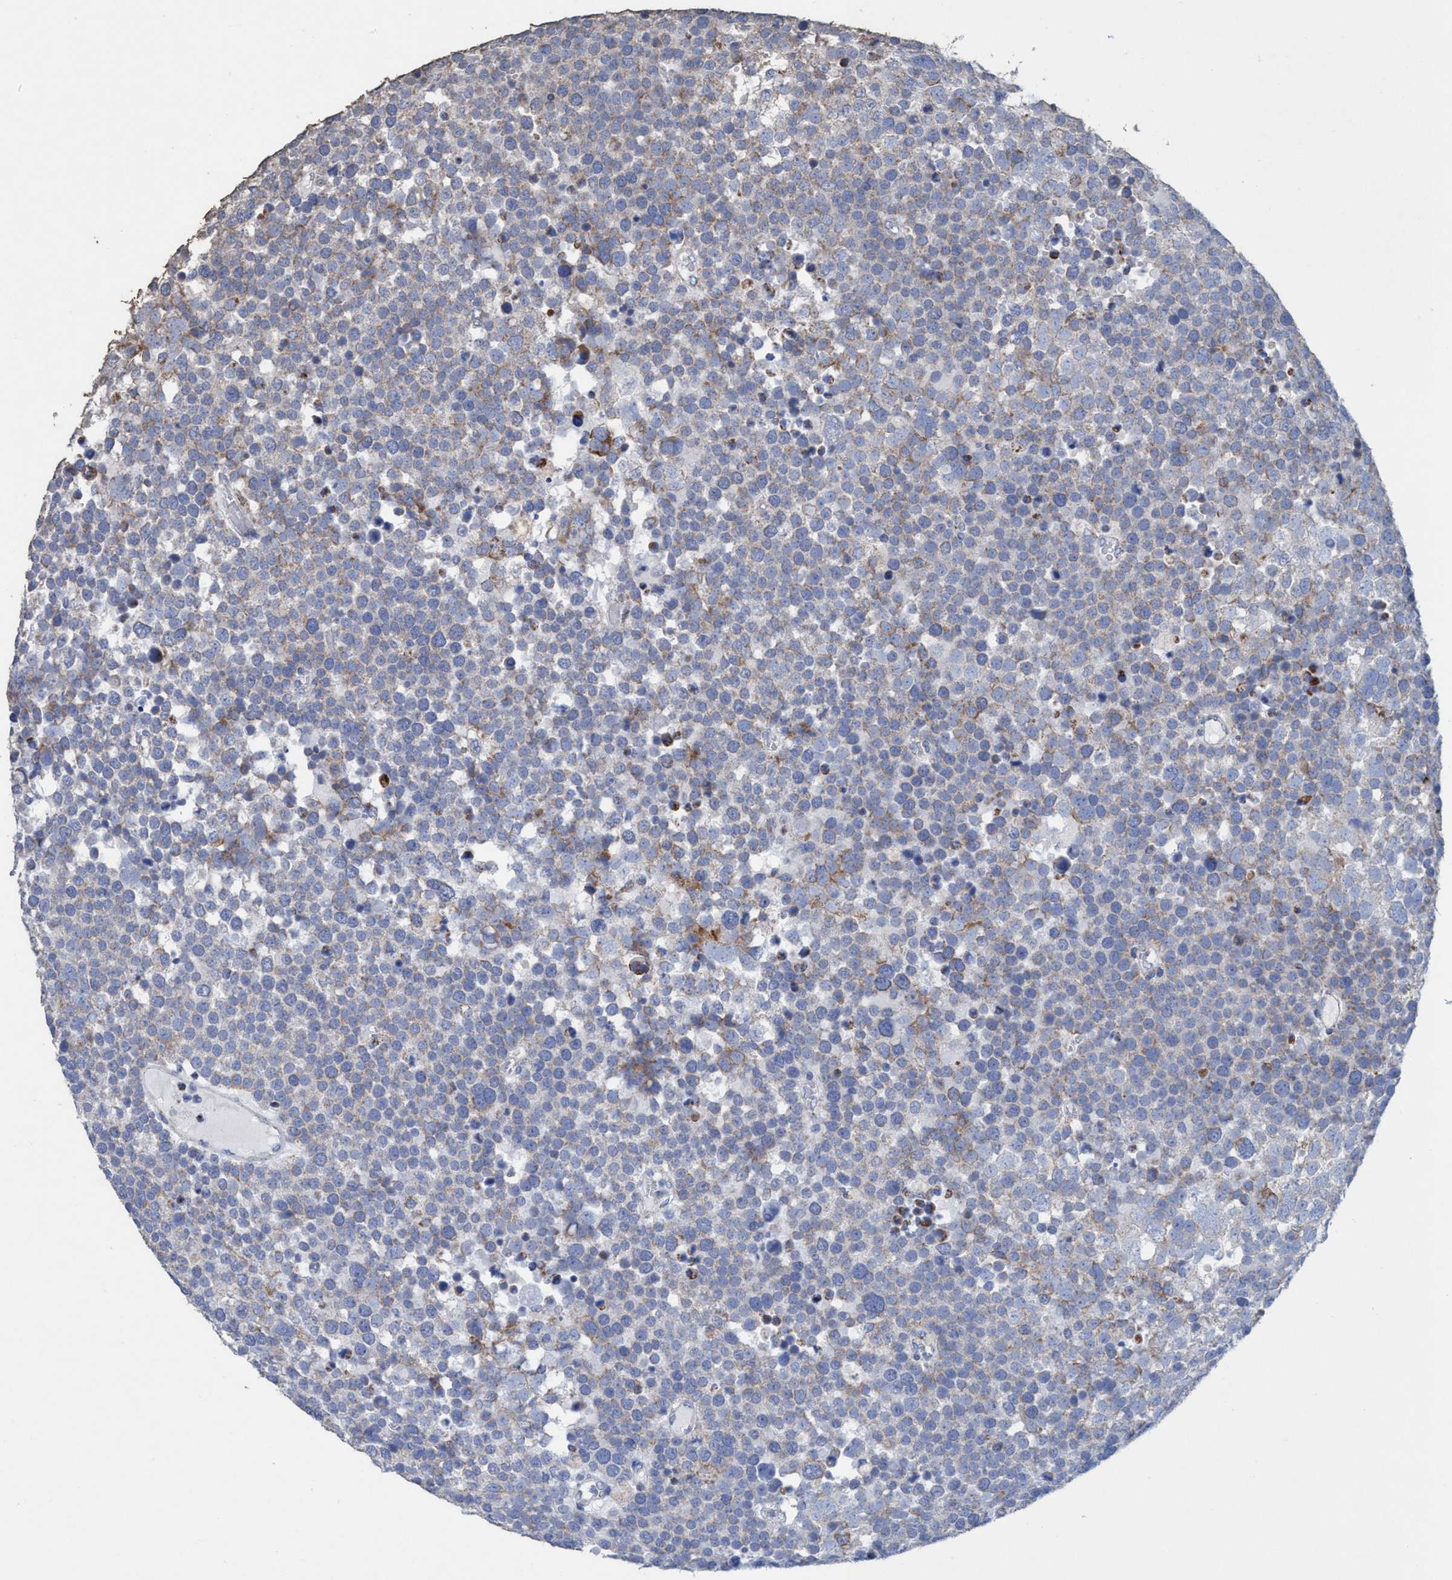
{"staining": {"intensity": "weak", "quantity": "25%-75%", "location": "cytoplasmic/membranous"}, "tissue": "testis cancer", "cell_type": "Tumor cells", "image_type": "cancer", "snomed": [{"axis": "morphology", "description": "Seminoma, NOS"}, {"axis": "topography", "description": "Testis"}], "caption": "Immunohistochemical staining of human seminoma (testis) reveals low levels of weak cytoplasmic/membranous staining in approximately 25%-75% of tumor cells.", "gene": "RSAD1", "patient": {"sex": "male", "age": 71}}